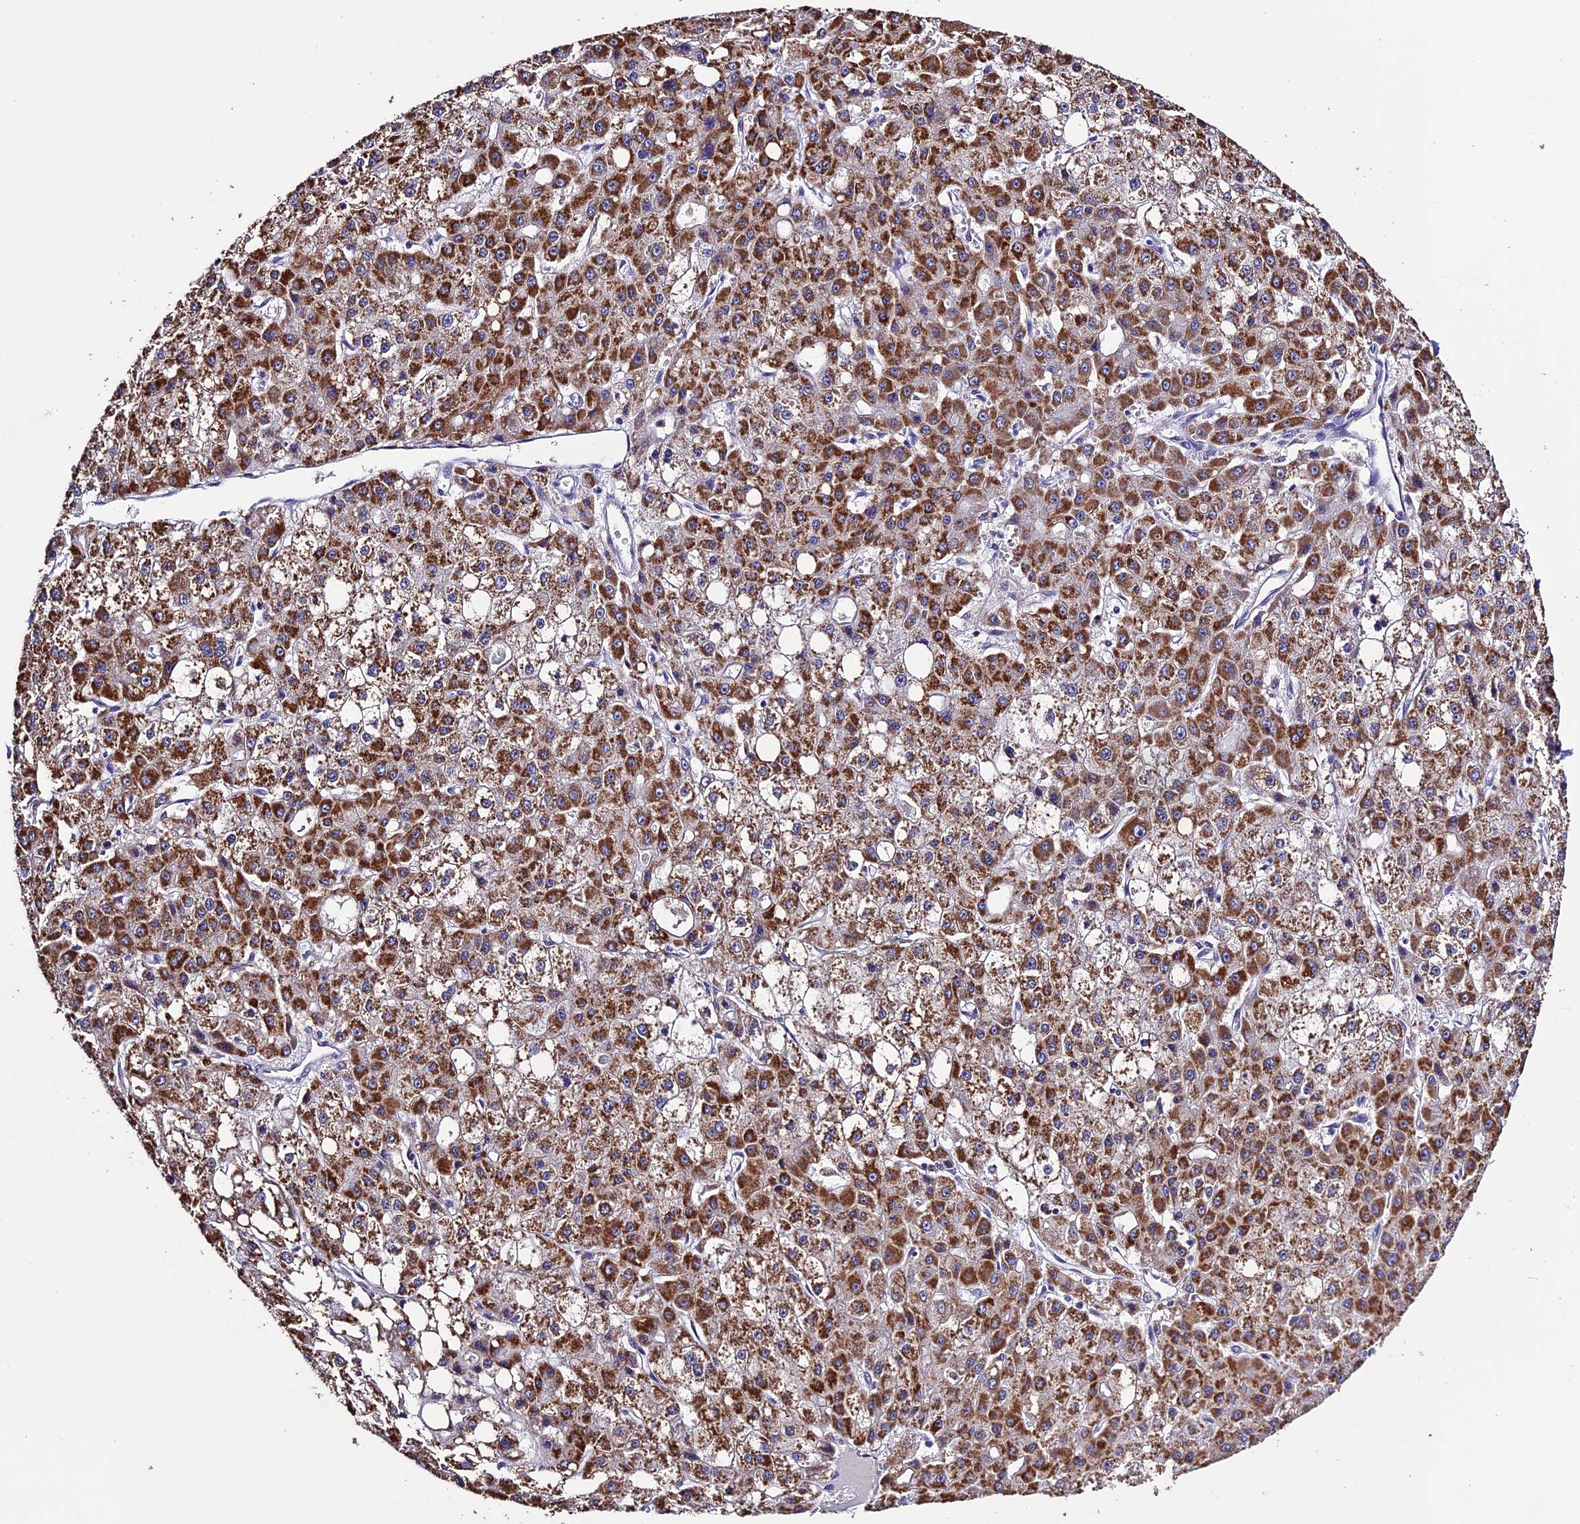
{"staining": {"intensity": "moderate", "quantity": ">75%", "location": "cytoplasmic/membranous"}, "tissue": "liver cancer", "cell_type": "Tumor cells", "image_type": "cancer", "snomed": [{"axis": "morphology", "description": "Carcinoma, Hepatocellular, NOS"}, {"axis": "topography", "description": "Liver"}], "caption": "Immunohistochemical staining of liver cancer (hepatocellular carcinoma) reveals medium levels of moderate cytoplasmic/membranous protein staining in about >75% of tumor cells. The protein is stained brown, and the nuclei are stained in blue (DAB (3,3'-diaminobenzidine) IHC with brightfield microscopy, high magnification).", "gene": "DIS3L", "patient": {"sex": "male", "age": 47}}